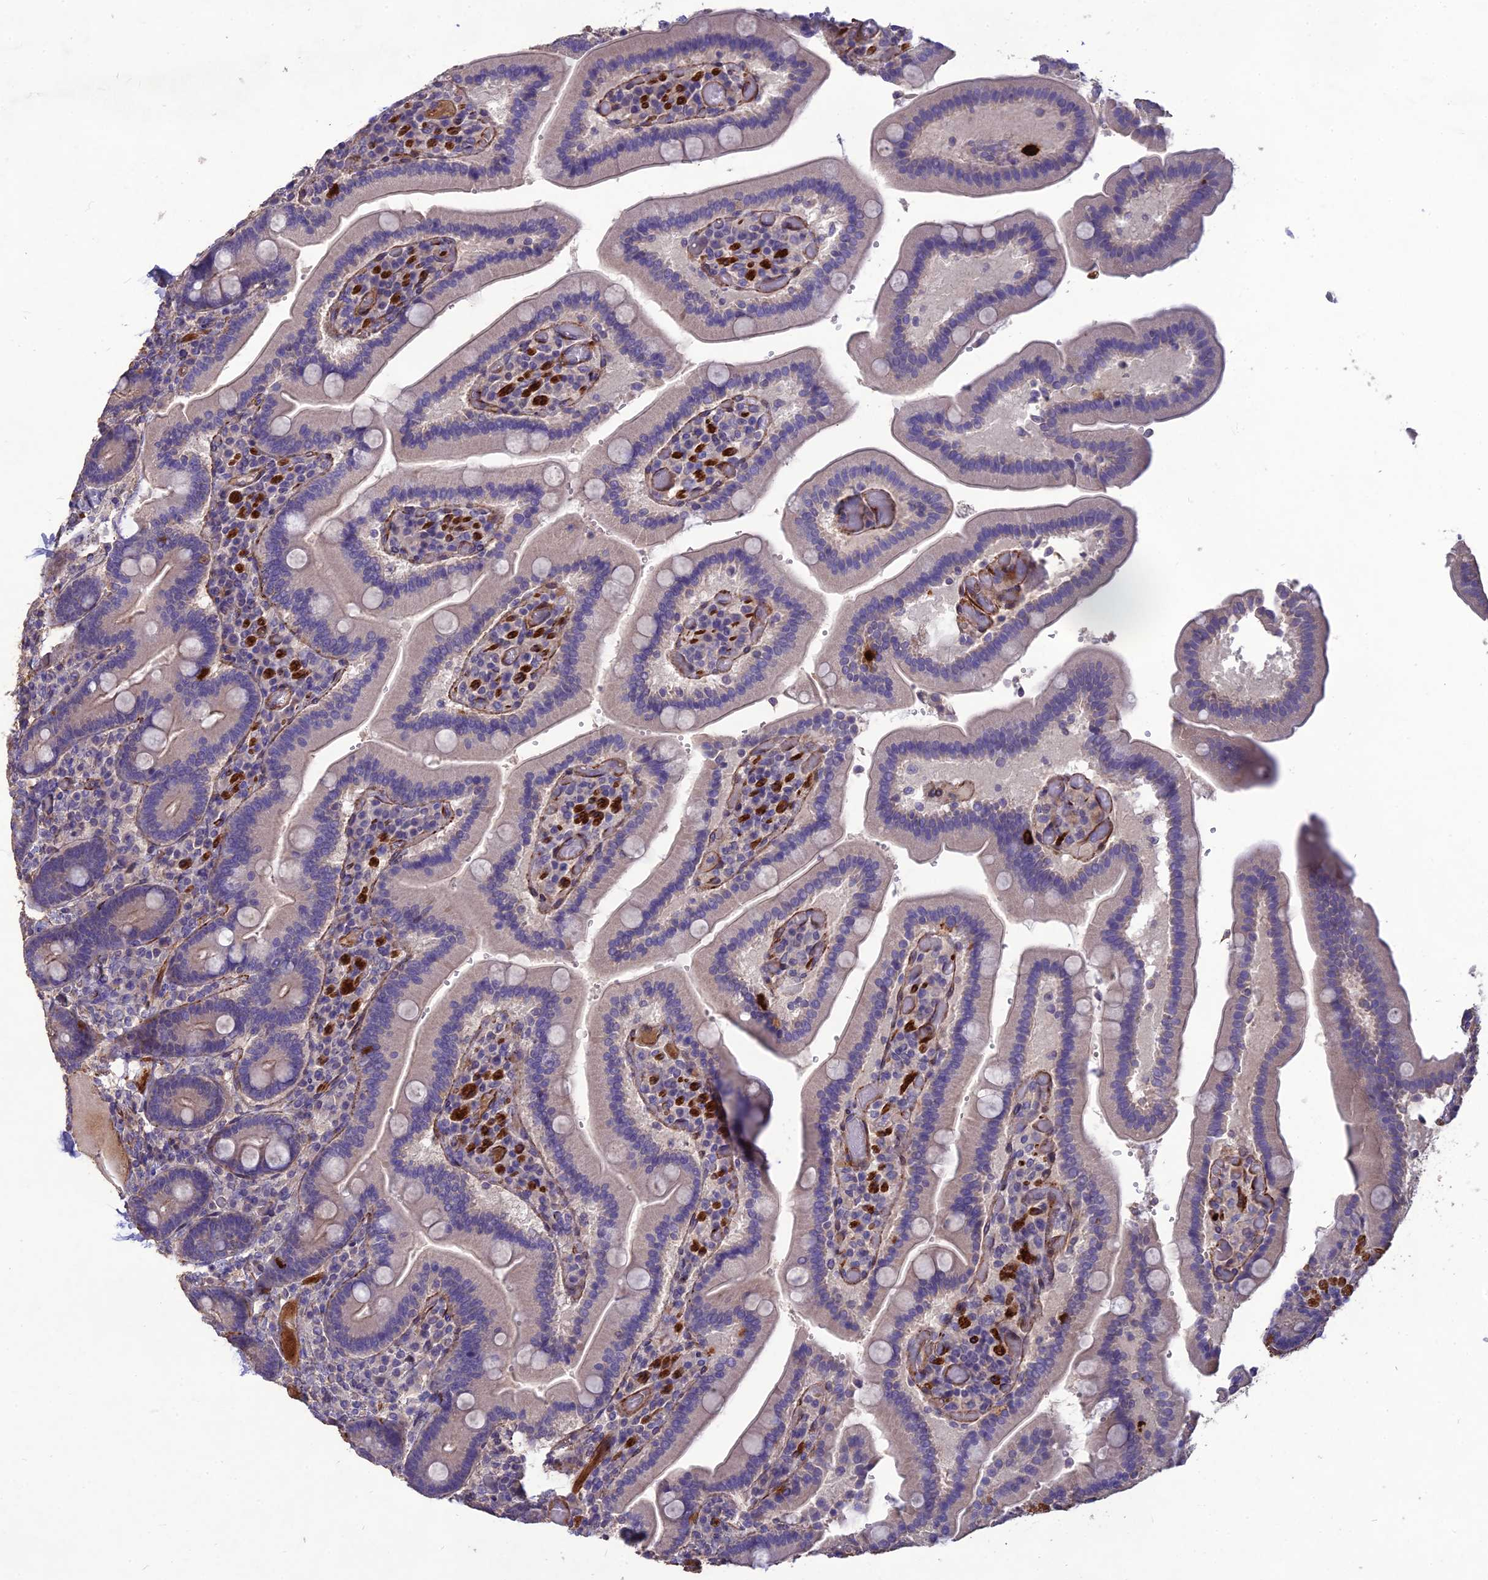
{"staining": {"intensity": "strong", "quantity": "<25%", "location": "cytoplasmic/membranous"}, "tissue": "duodenum", "cell_type": "Glandular cells", "image_type": "normal", "snomed": [{"axis": "morphology", "description": "Normal tissue, NOS"}, {"axis": "topography", "description": "Duodenum"}], "caption": "Protein expression analysis of benign duodenum displays strong cytoplasmic/membranous expression in approximately <25% of glandular cells.", "gene": "CLUH", "patient": {"sex": "female", "age": 62}}